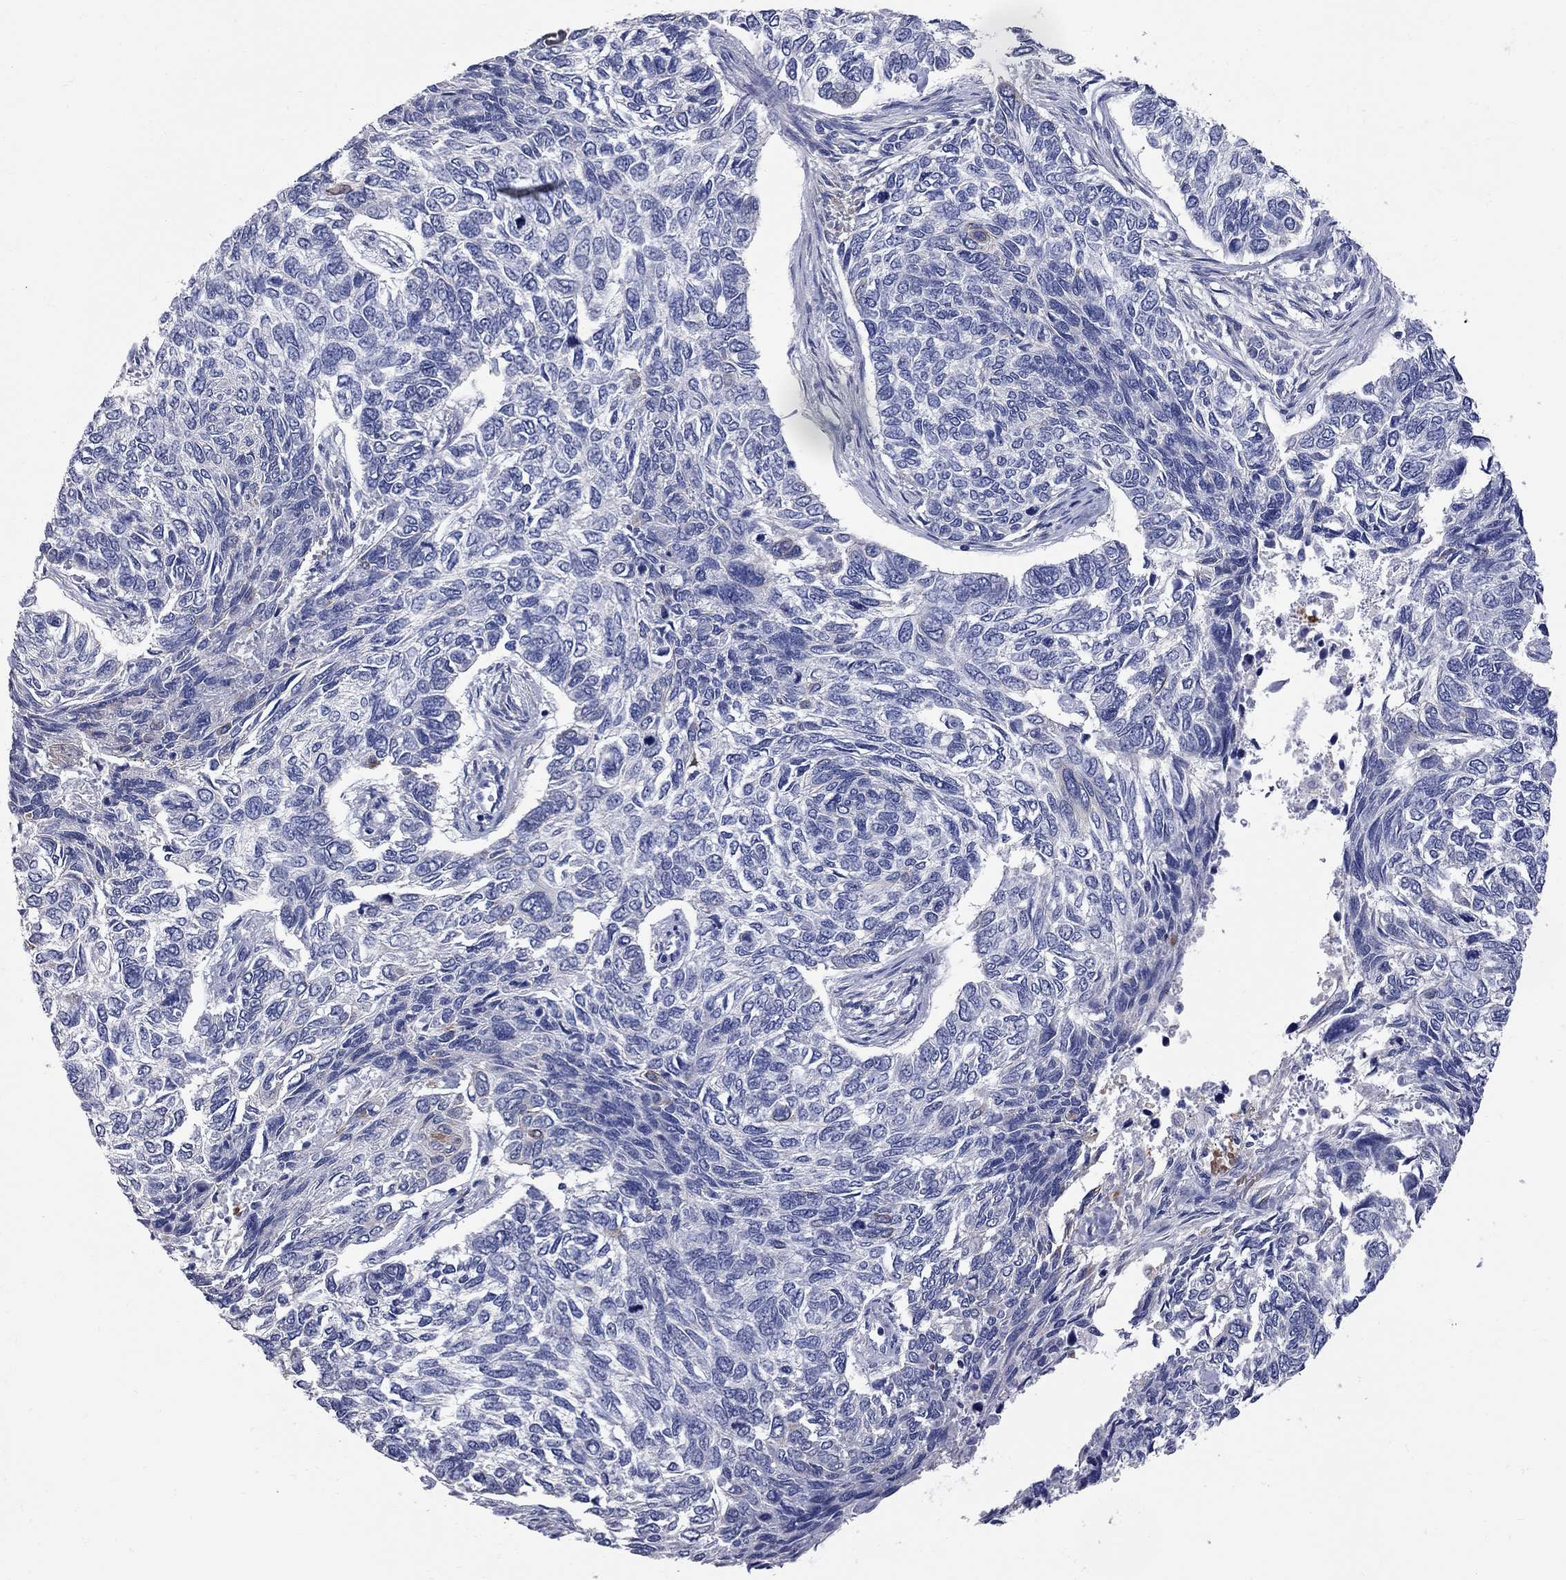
{"staining": {"intensity": "negative", "quantity": "none", "location": "none"}, "tissue": "skin cancer", "cell_type": "Tumor cells", "image_type": "cancer", "snomed": [{"axis": "morphology", "description": "Basal cell carcinoma"}, {"axis": "topography", "description": "Skin"}], "caption": "Tumor cells are negative for protein expression in human basal cell carcinoma (skin).", "gene": "FAM221B", "patient": {"sex": "female", "age": 65}}